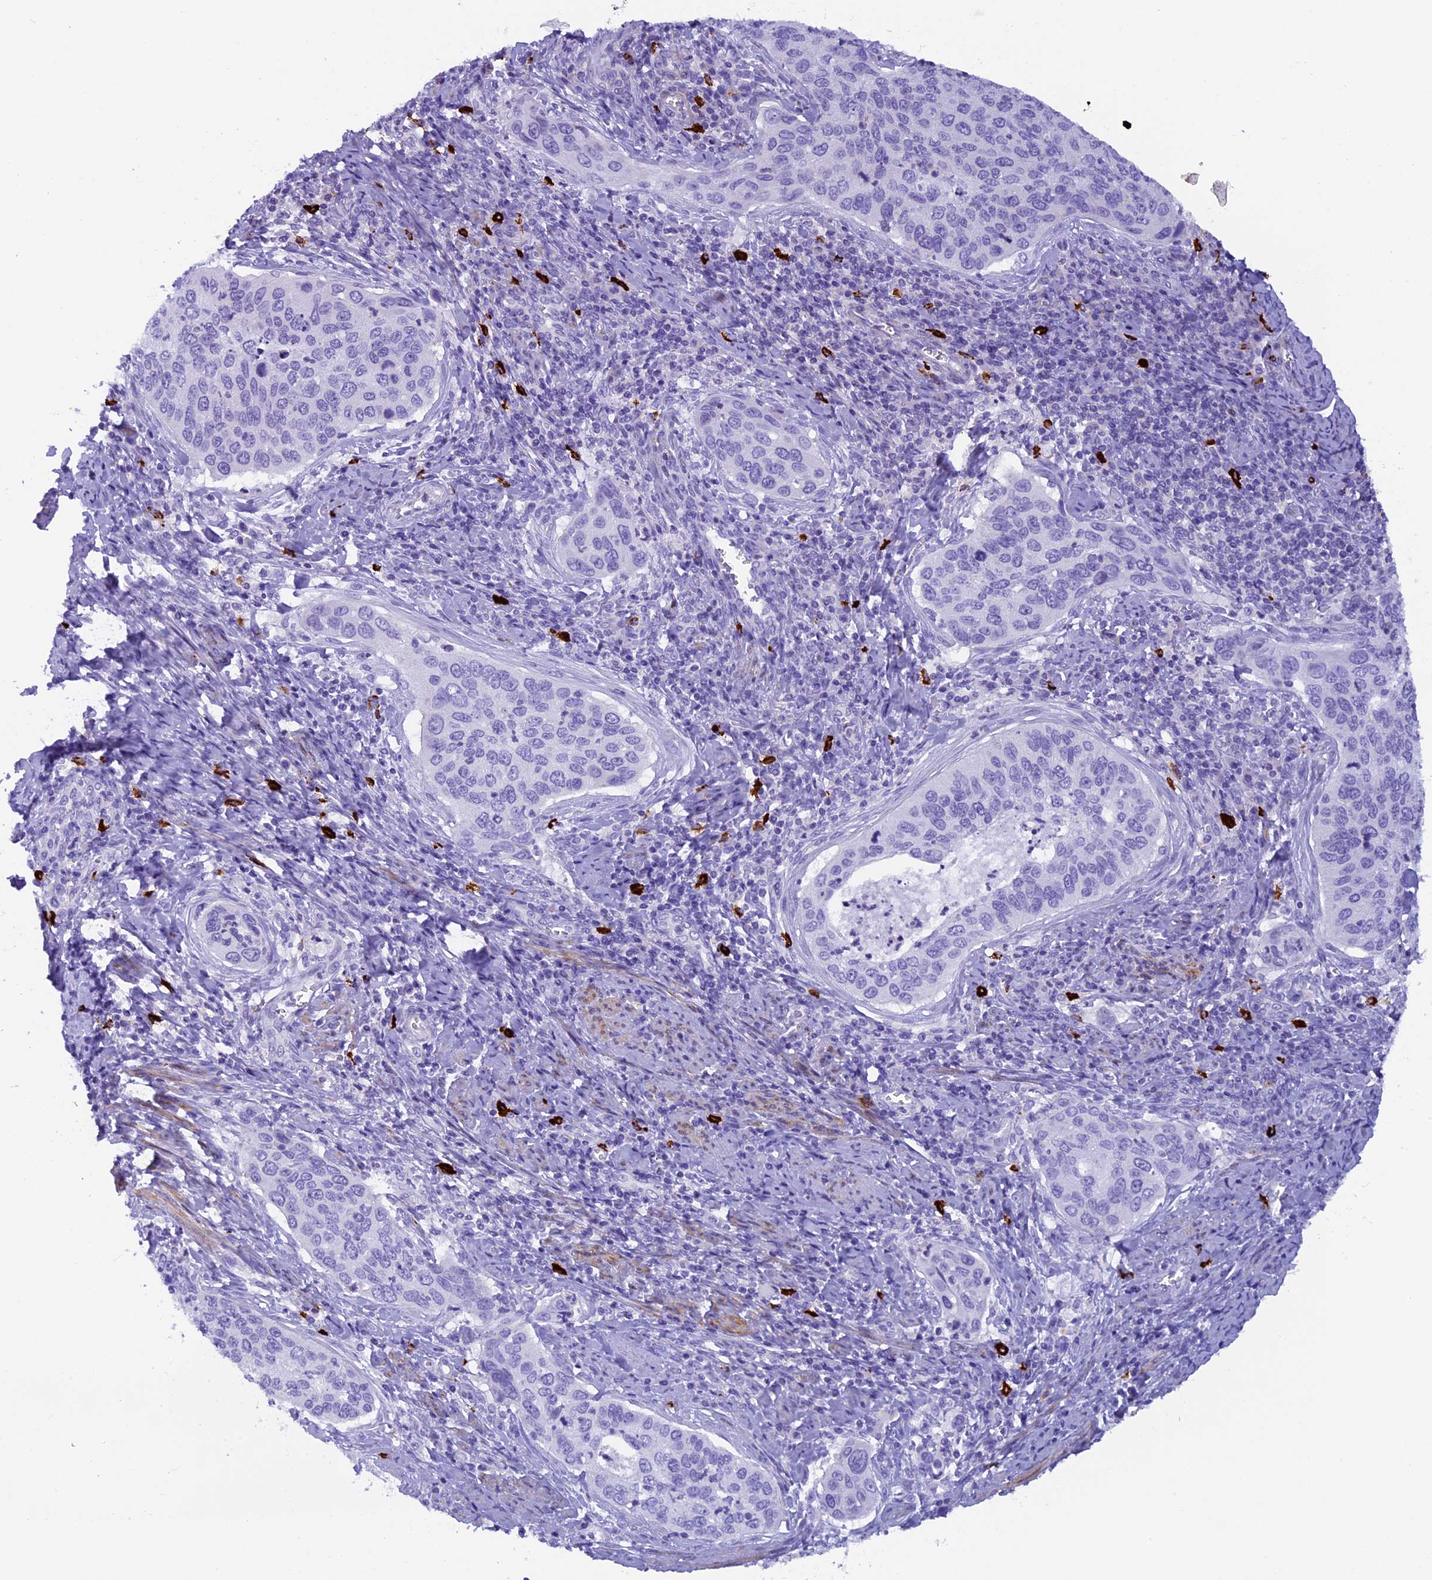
{"staining": {"intensity": "negative", "quantity": "none", "location": "none"}, "tissue": "cervical cancer", "cell_type": "Tumor cells", "image_type": "cancer", "snomed": [{"axis": "morphology", "description": "Squamous cell carcinoma, NOS"}, {"axis": "topography", "description": "Cervix"}], "caption": "Immunohistochemical staining of human cervical squamous cell carcinoma reveals no significant expression in tumor cells.", "gene": "RTTN", "patient": {"sex": "female", "age": 53}}